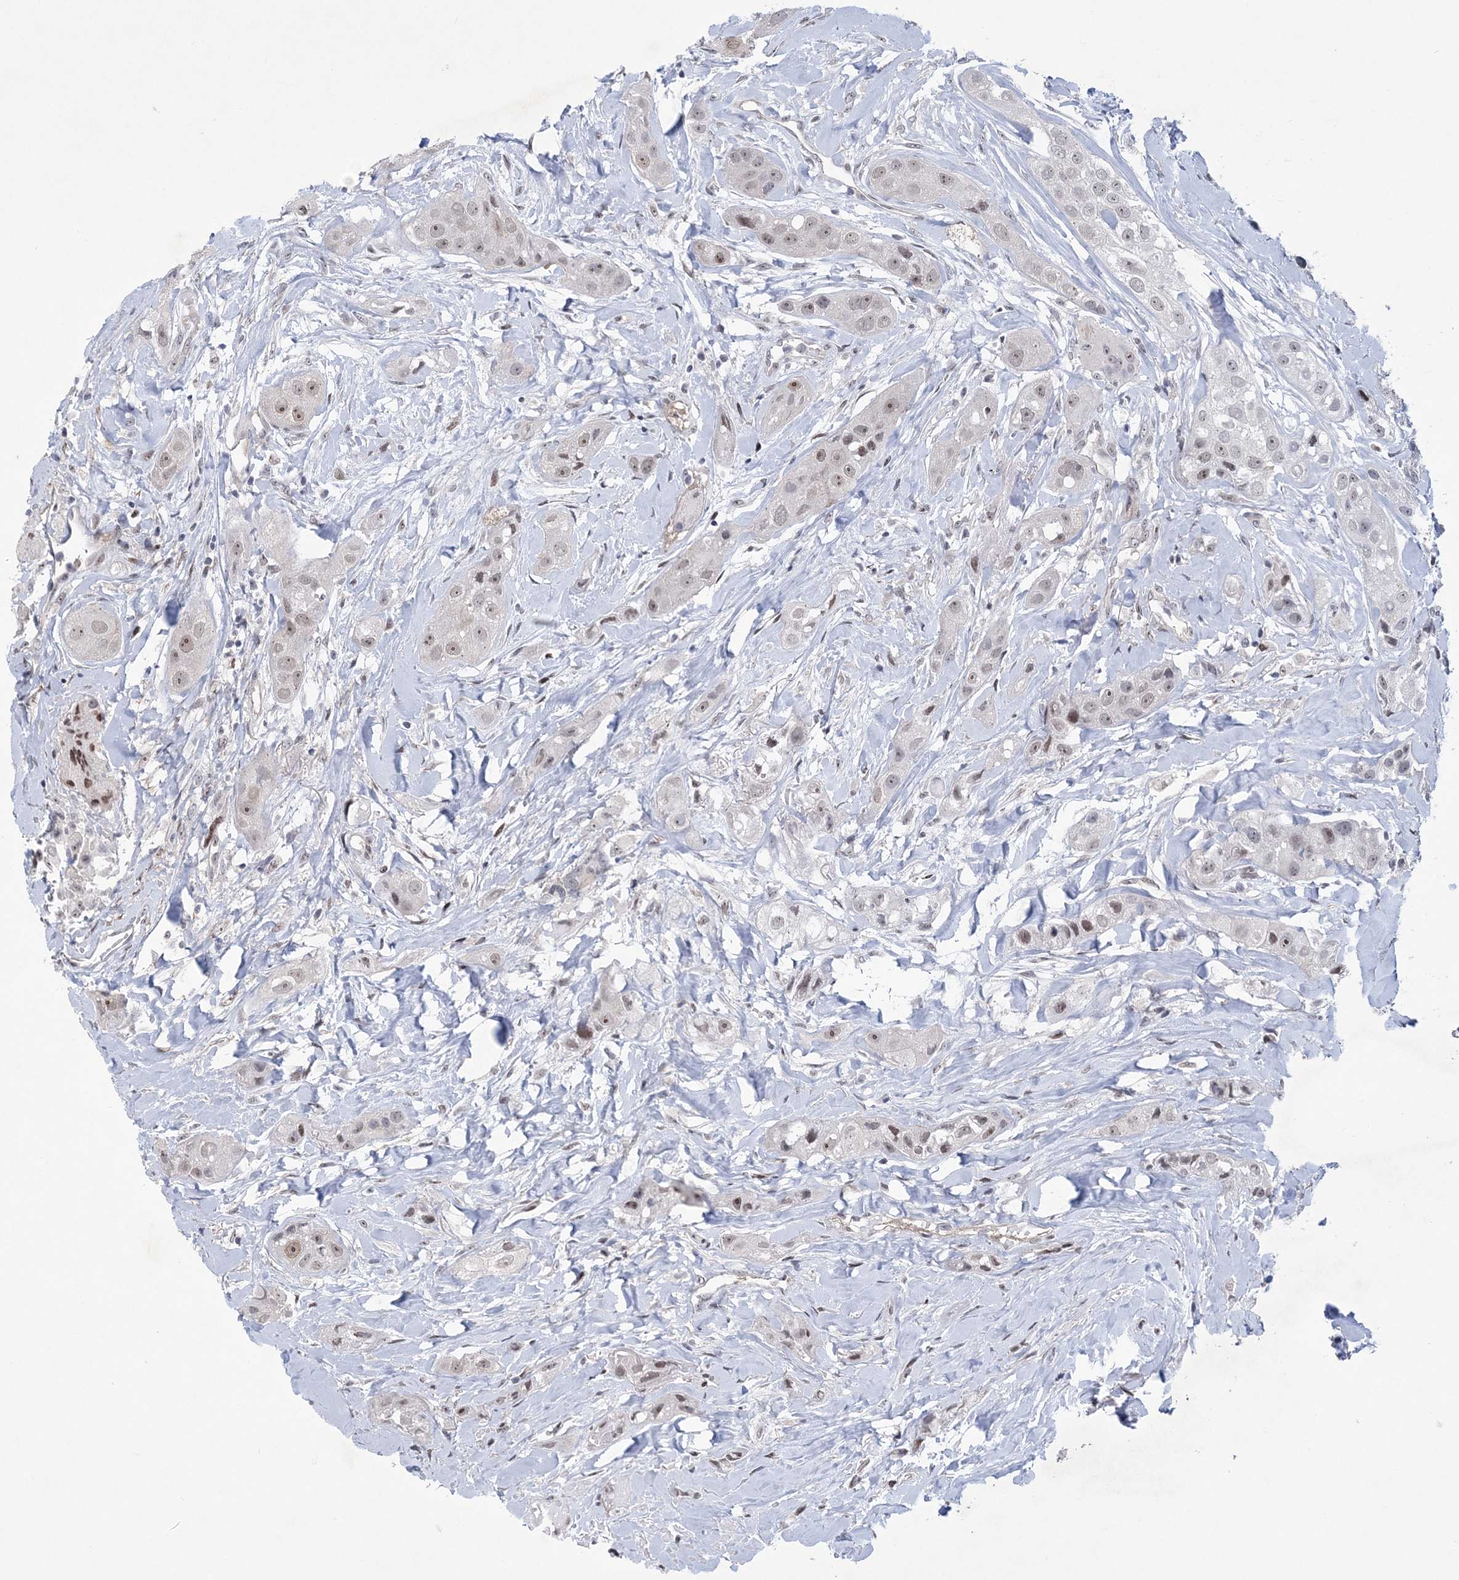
{"staining": {"intensity": "moderate", "quantity": "25%-75%", "location": "nuclear"}, "tissue": "head and neck cancer", "cell_type": "Tumor cells", "image_type": "cancer", "snomed": [{"axis": "morphology", "description": "Normal tissue, NOS"}, {"axis": "morphology", "description": "Squamous cell carcinoma, NOS"}, {"axis": "topography", "description": "Skeletal muscle"}, {"axis": "topography", "description": "Head-Neck"}], "caption": "Immunohistochemical staining of human squamous cell carcinoma (head and neck) displays moderate nuclear protein positivity in approximately 25%-75% of tumor cells.", "gene": "HOMEZ", "patient": {"sex": "male", "age": 51}}